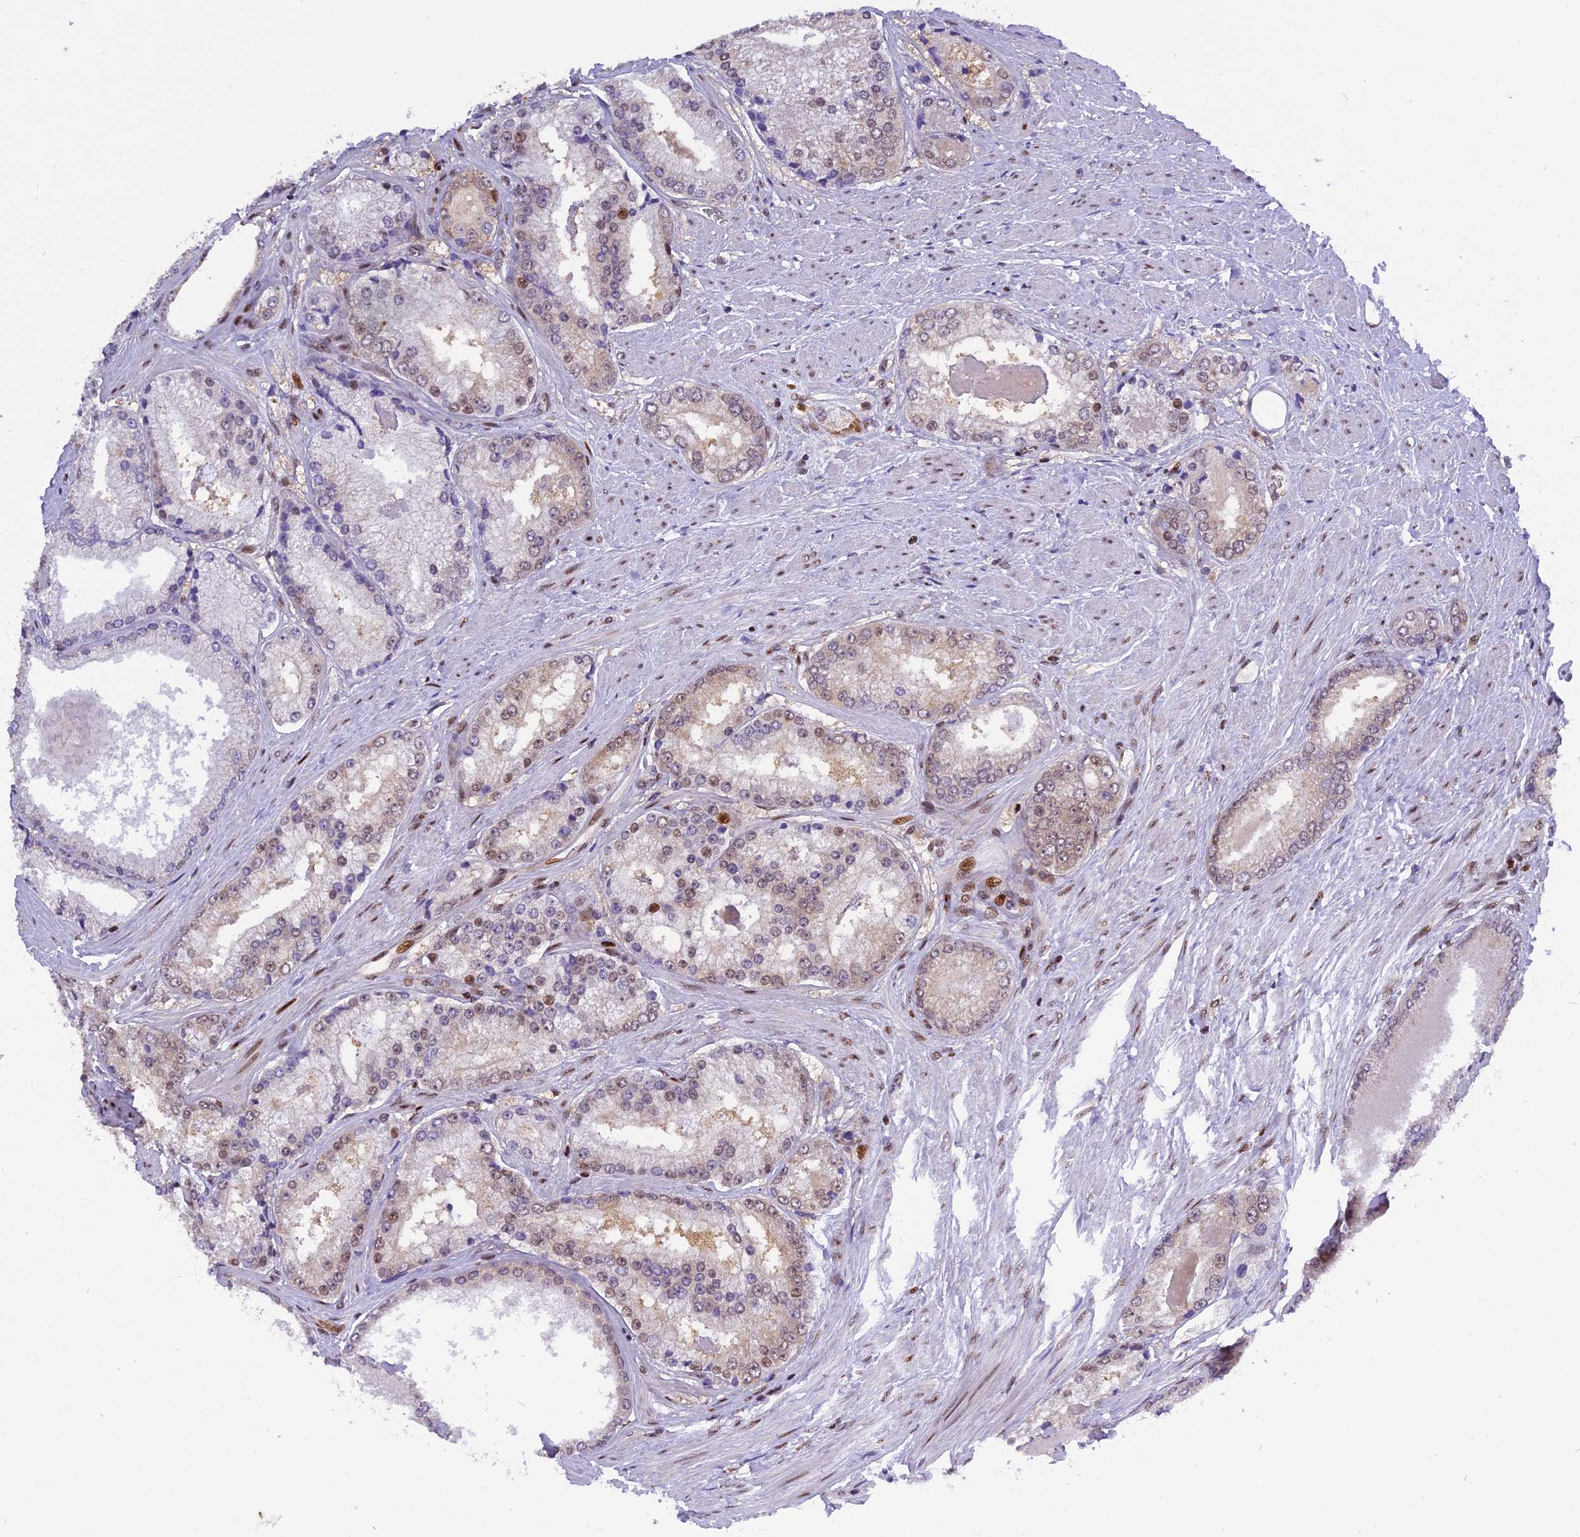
{"staining": {"intensity": "moderate", "quantity": "<25%", "location": "nuclear"}, "tissue": "prostate cancer", "cell_type": "Tumor cells", "image_type": "cancer", "snomed": [{"axis": "morphology", "description": "Adenocarcinoma, Low grade"}, {"axis": "topography", "description": "Prostate"}], "caption": "A low amount of moderate nuclear expression is appreciated in about <25% of tumor cells in prostate low-grade adenocarcinoma tissue.", "gene": "RABGGTA", "patient": {"sex": "male", "age": 68}}